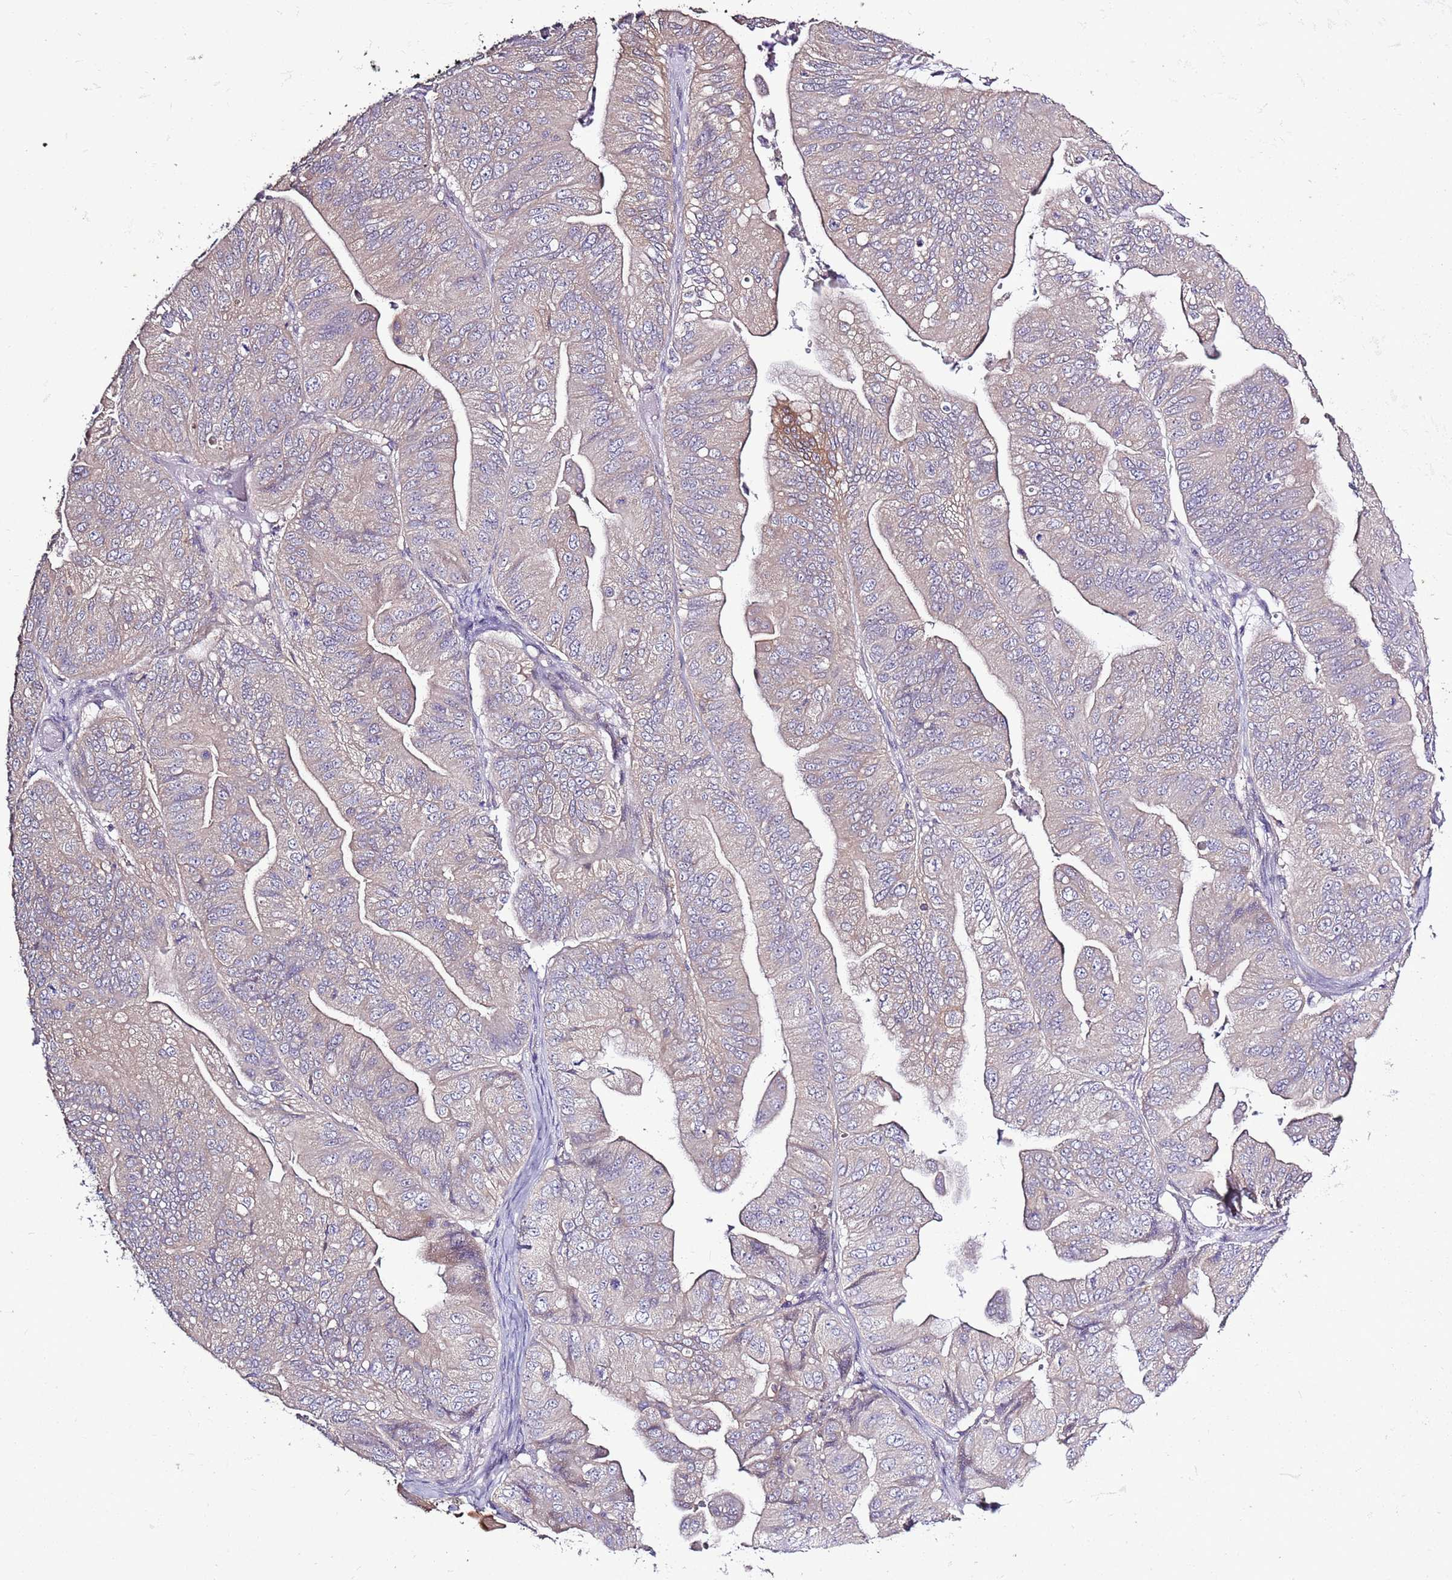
{"staining": {"intensity": "weak", "quantity": "25%-75%", "location": "cytoplasmic/membranous"}, "tissue": "ovarian cancer", "cell_type": "Tumor cells", "image_type": "cancer", "snomed": [{"axis": "morphology", "description": "Cystadenocarcinoma, mucinous, NOS"}, {"axis": "topography", "description": "Ovary"}], "caption": "Immunohistochemical staining of ovarian mucinous cystadenocarcinoma exhibits low levels of weak cytoplasmic/membranous protein positivity in approximately 25%-75% of tumor cells.", "gene": "CAPN9", "patient": {"sex": "female", "age": 61}}